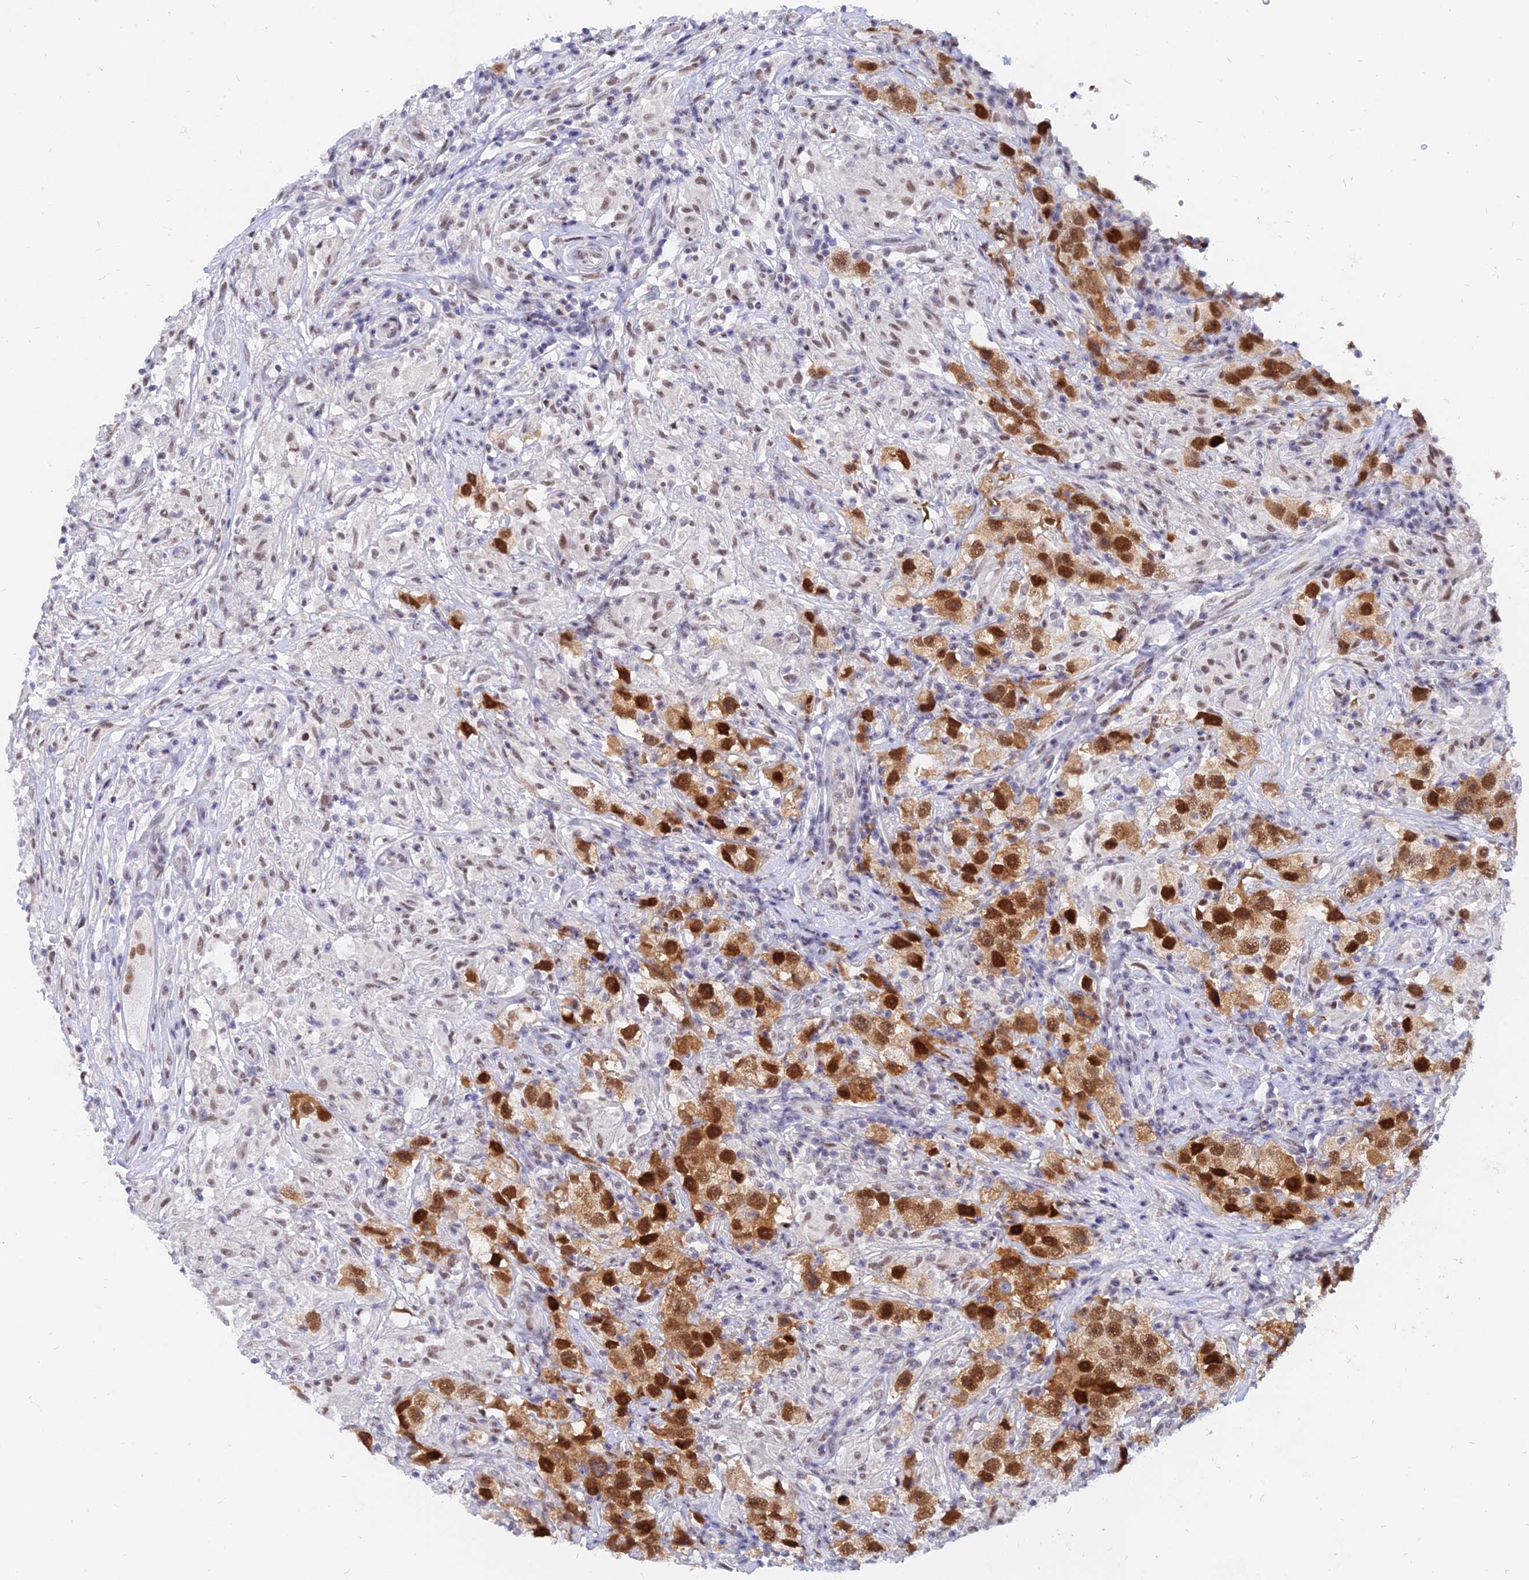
{"staining": {"intensity": "moderate", "quantity": ">75%", "location": "cytoplasmic/membranous,nuclear"}, "tissue": "testis cancer", "cell_type": "Tumor cells", "image_type": "cancer", "snomed": [{"axis": "morphology", "description": "Seminoma, NOS"}, {"axis": "topography", "description": "Testis"}], "caption": "The photomicrograph reveals immunohistochemical staining of testis cancer. There is moderate cytoplasmic/membranous and nuclear positivity is present in approximately >75% of tumor cells.", "gene": "DPY30", "patient": {"sex": "male", "age": 49}}